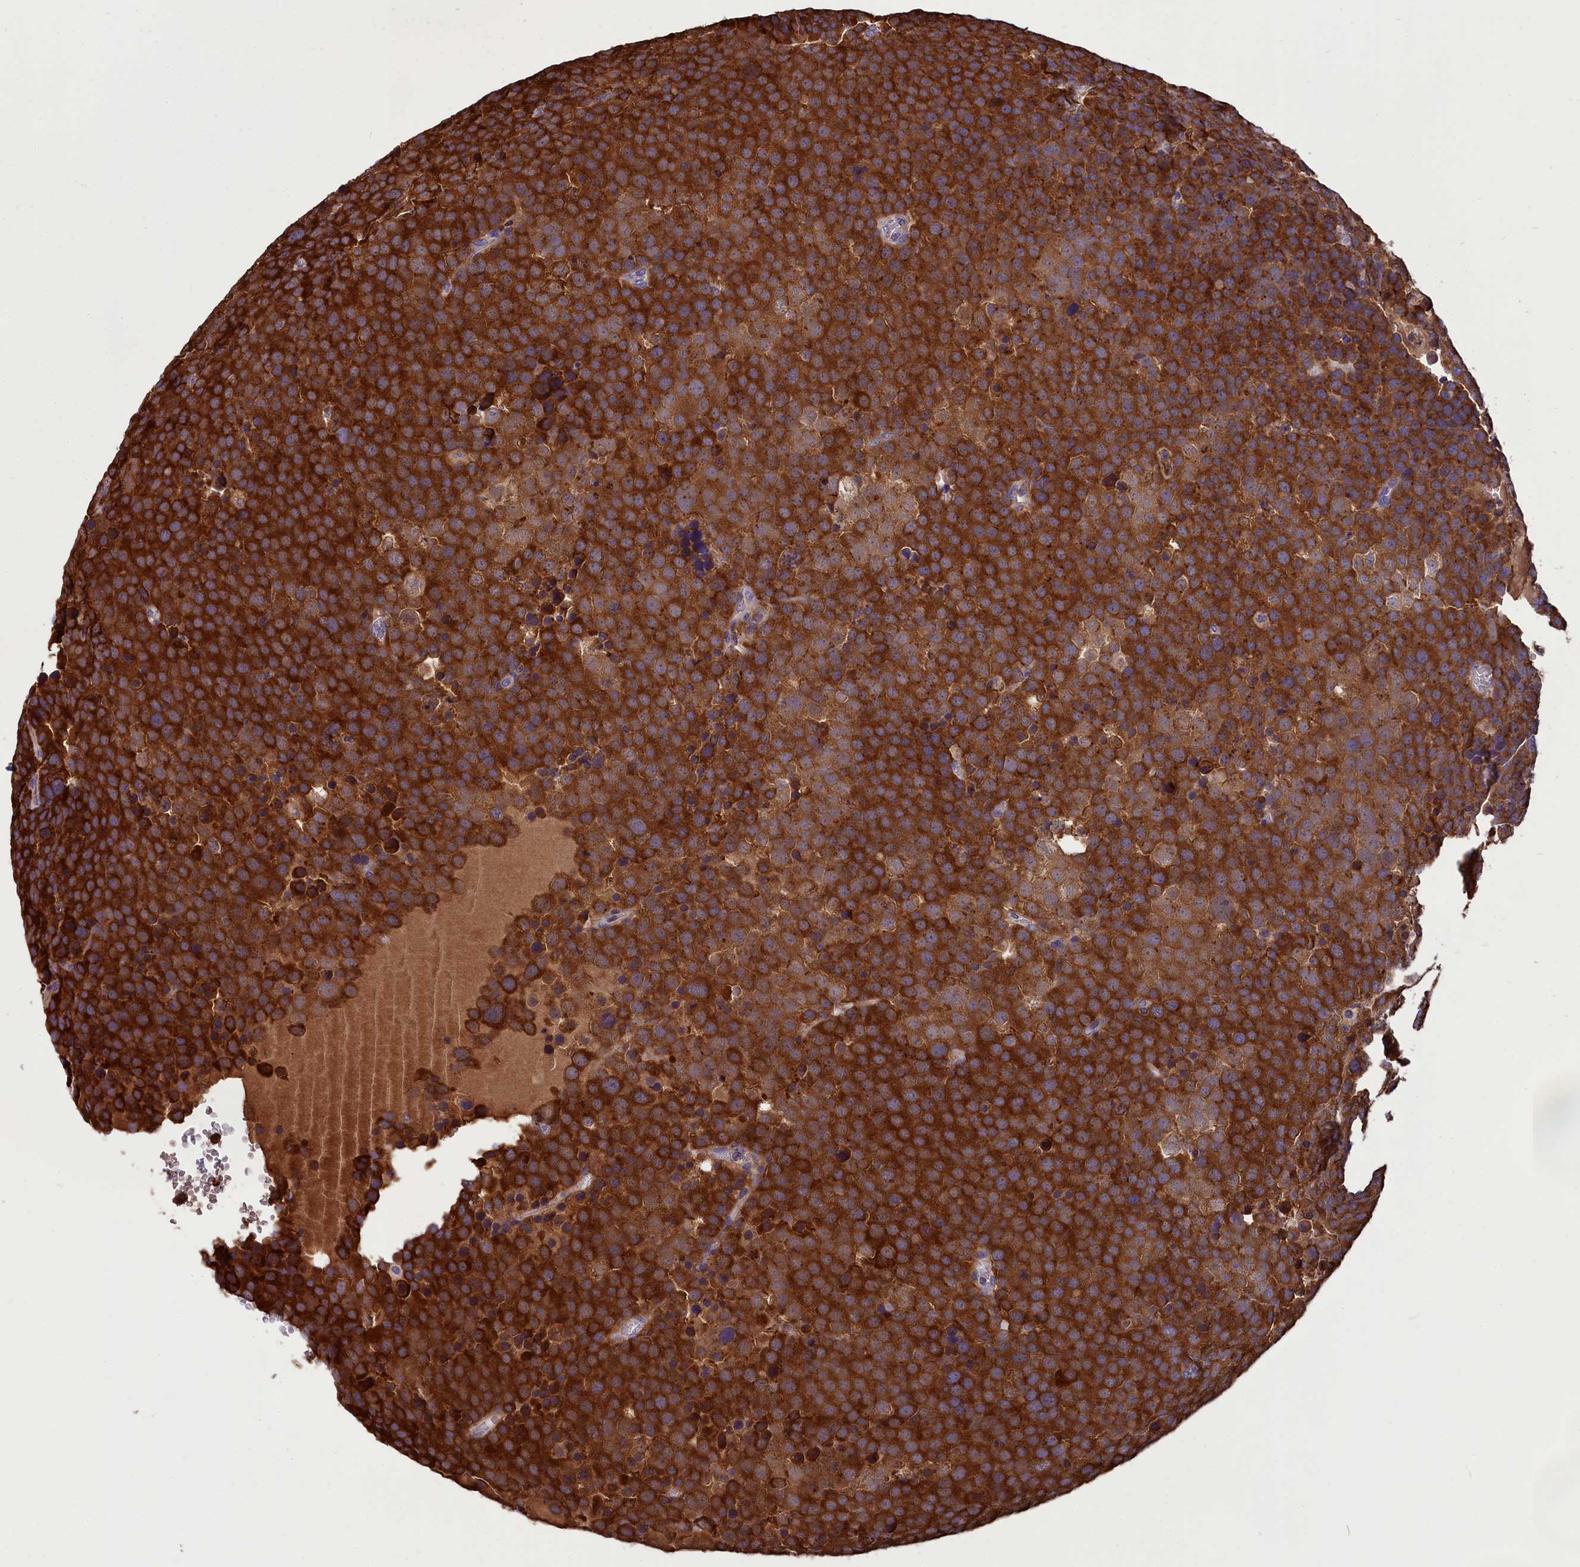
{"staining": {"intensity": "strong", "quantity": ">75%", "location": "cytoplasmic/membranous"}, "tissue": "testis cancer", "cell_type": "Tumor cells", "image_type": "cancer", "snomed": [{"axis": "morphology", "description": "Seminoma, NOS"}, {"axis": "topography", "description": "Testis"}], "caption": "Immunohistochemical staining of seminoma (testis) shows high levels of strong cytoplasmic/membranous positivity in about >75% of tumor cells.", "gene": "ABCC8", "patient": {"sex": "male", "age": 71}}